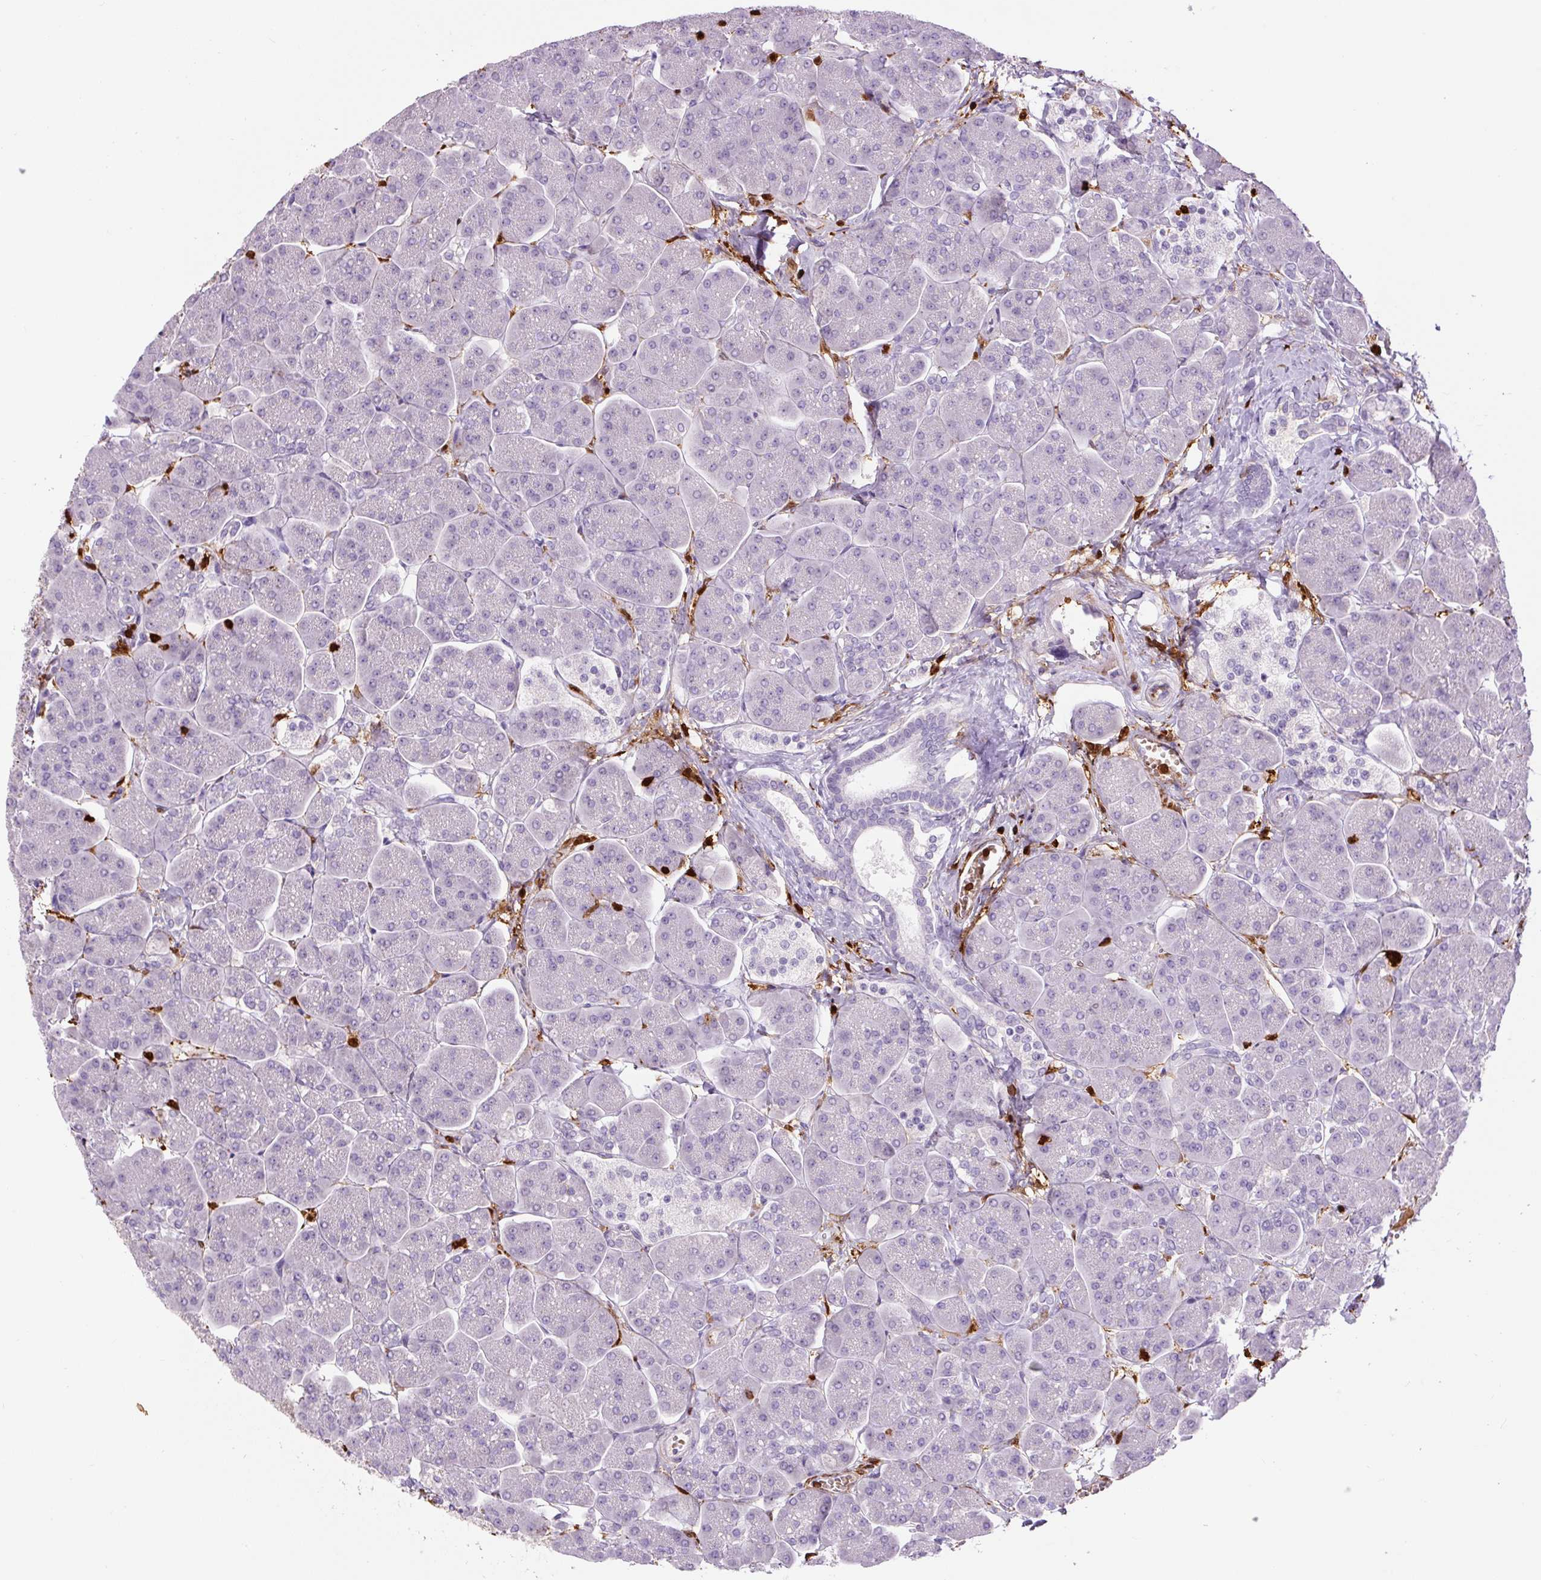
{"staining": {"intensity": "negative", "quantity": "none", "location": "none"}, "tissue": "pancreas", "cell_type": "Exocrine glandular cells", "image_type": "normal", "snomed": [{"axis": "morphology", "description": "Normal tissue, NOS"}, {"axis": "topography", "description": "Pancreas"}, {"axis": "topography", "description": "Peripheral nerve tissue"}], "caption": "This is a image of IHC staining of normal pancreas, which shows no positivity in exocrine glandular cells. (DAB (3,3'-diaminobenzidine) immunohistochemistry with hematoxylin counter stain).", "gene": "S100A4", "patient": {"sex": "male", "age": 54}}